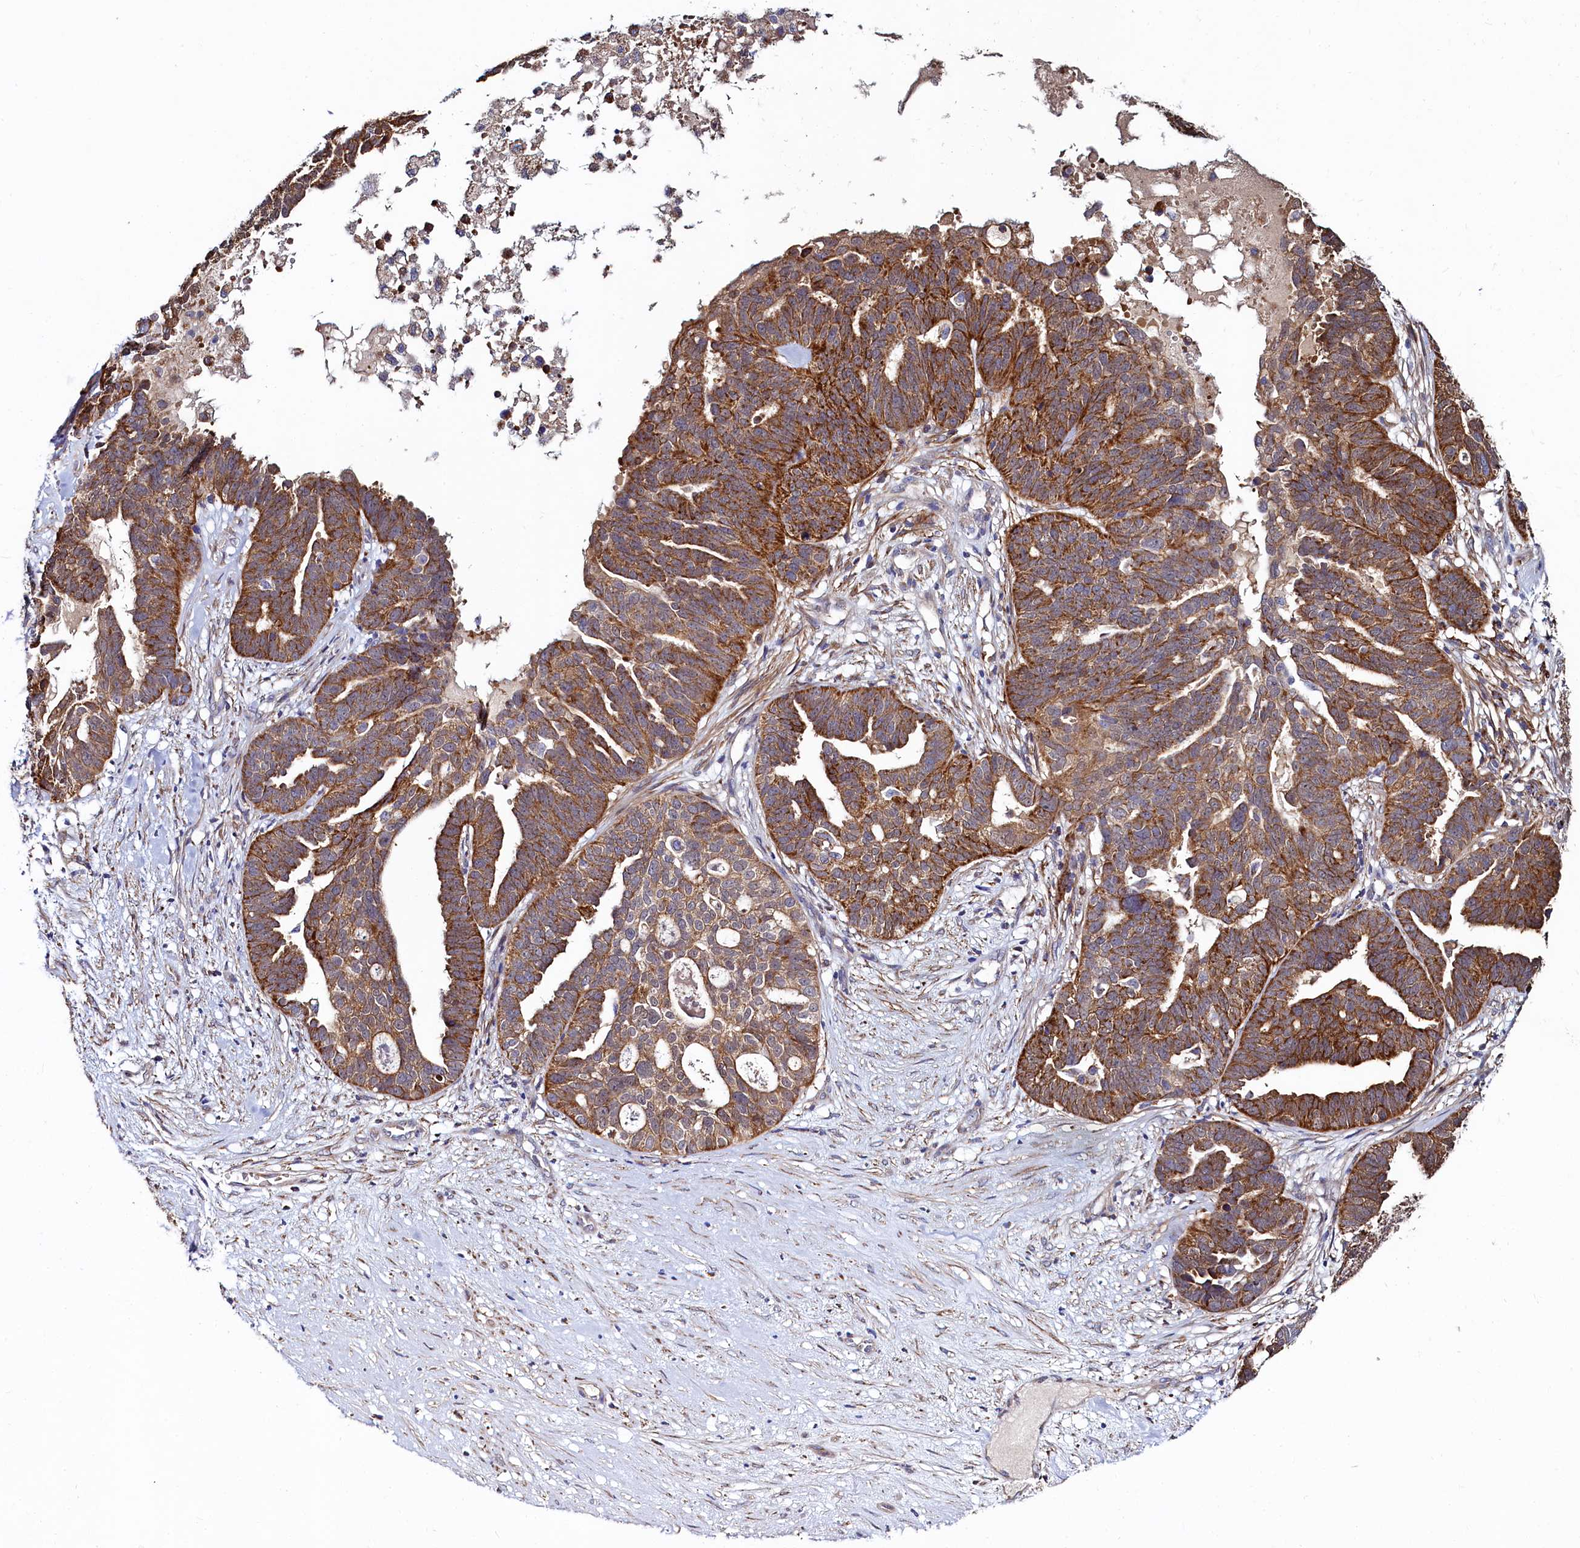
{"staining": {"intensity": "strong", "quantity": ">75%", "location": "cytoplasmic/membranous"}, "tissue": "ovarian cancer", "cell_type": "Tumor cells", "image_type": "cancer", "snomed": [{"axis": "morphology", "description": "Cystadenocarcinoma, serous, NOS"}, {"axis": "topography", "description": "Ovary"}], "caption": "The immunohistochemical stain highlights strong cytoplasmic/membranous positivity in tumor cells of ovarian cancer (serous cystadenocarcinoma) tissue. Using DAB (3,3'-diaminobenzidine) (brown) and hematoxylin (blue) stains, captured at high magnification using brightfield microscopy.", "gene": "ASTE1", "patient": {"sex": "female", "age": 59}}